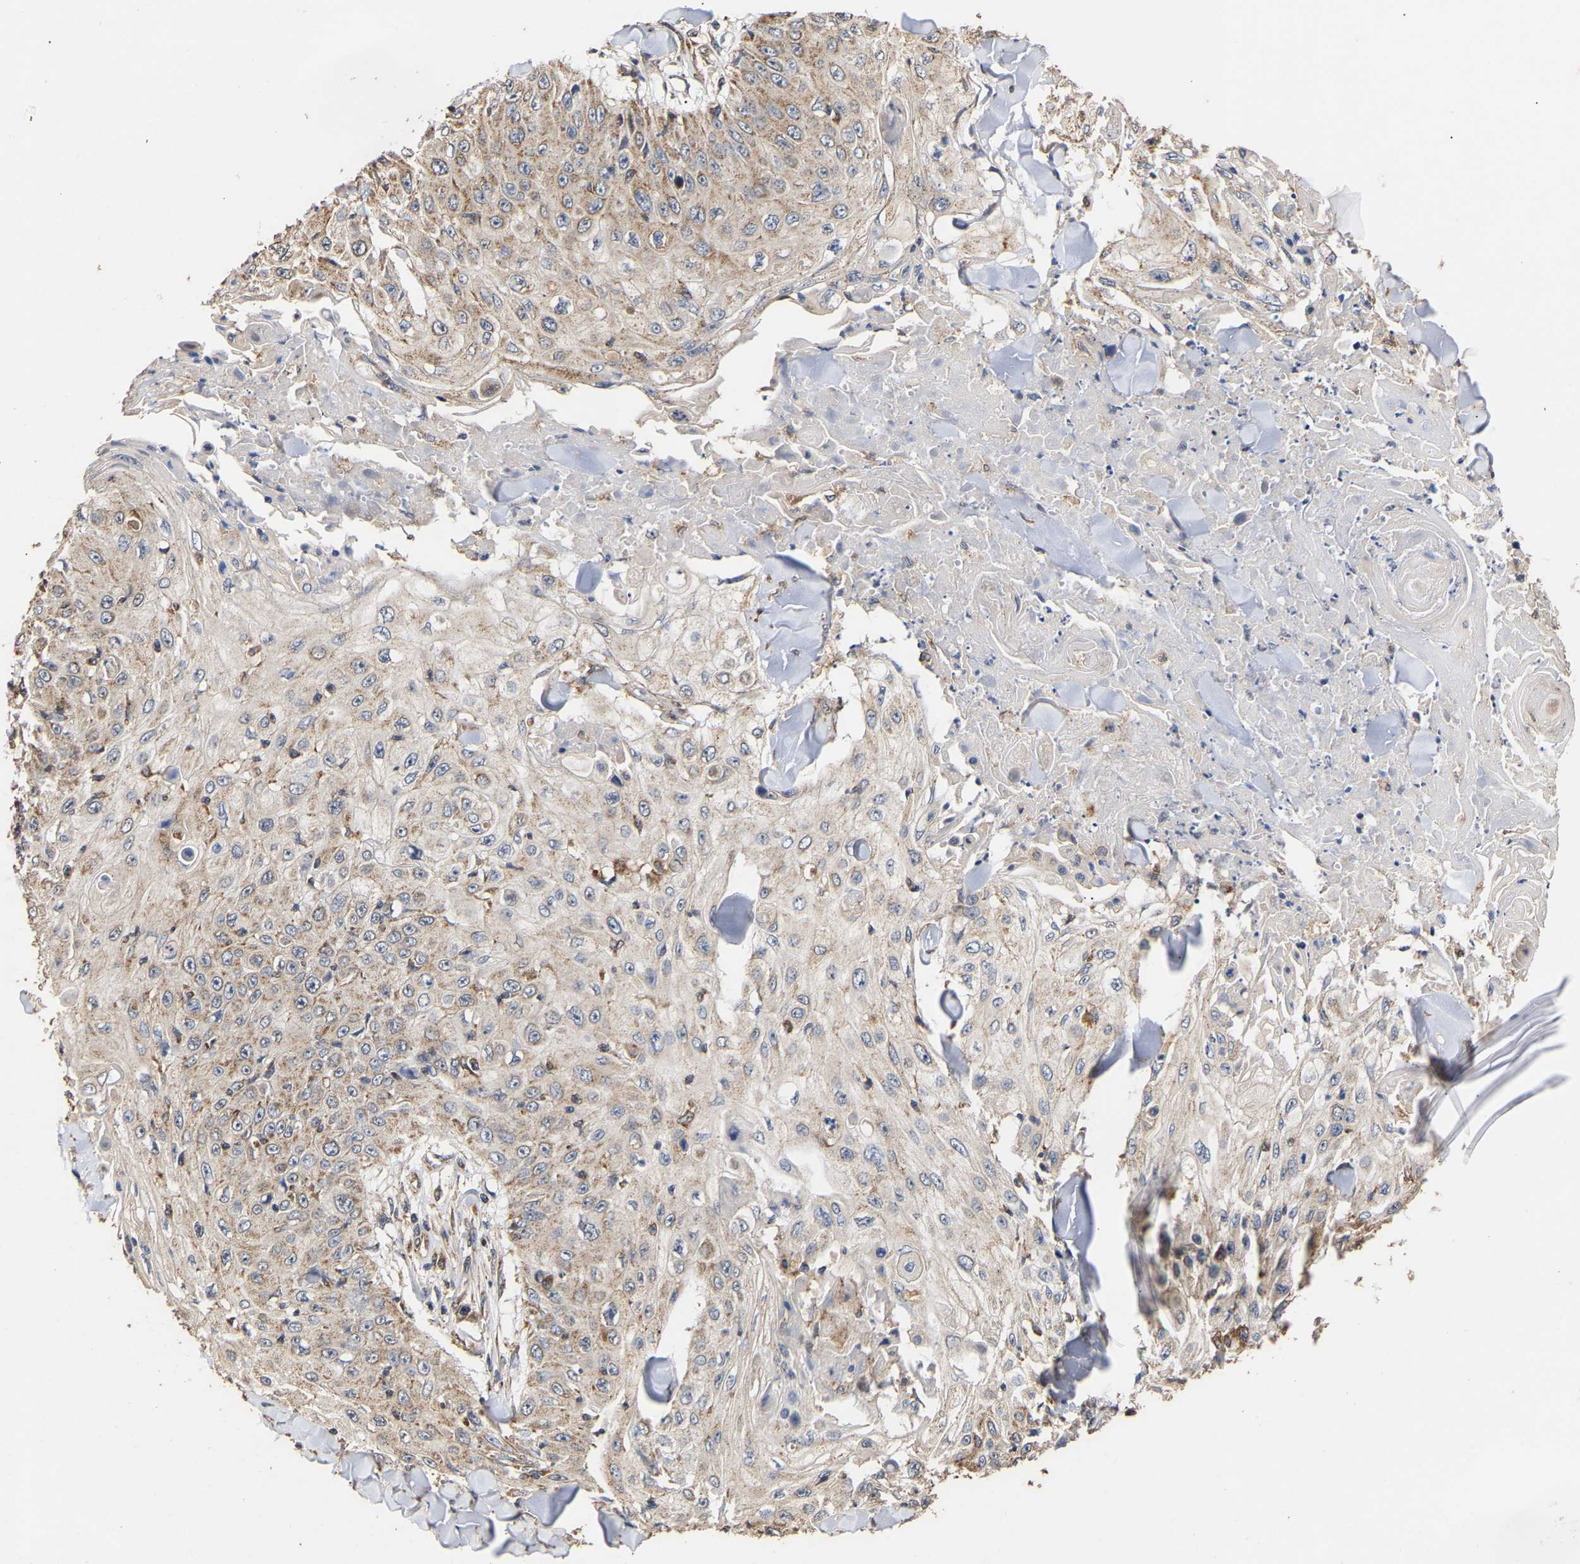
{"staining": {"intensity": "weak", "quantity": "25%-75%", "location": "cytoplasmic/membranous"}, "tissue": "skin cancer", "cell_type": "Tumor cells", "image_type": "cancer", "snomed": [{"axis": "morphology", "description": "Squamous cell carcinoma, NOS"}, {"axis": "topography", "description": "Skin"}], "caption": "High-power microscopy captured an IHC micrograph of squamous cell carcinoma (skin), revealing weak cytoplasmic/membranous expression in about 25%-75% of tumor cells.", "gene": "ZNF26", "patient": {"sex": "male", "age": 86}}